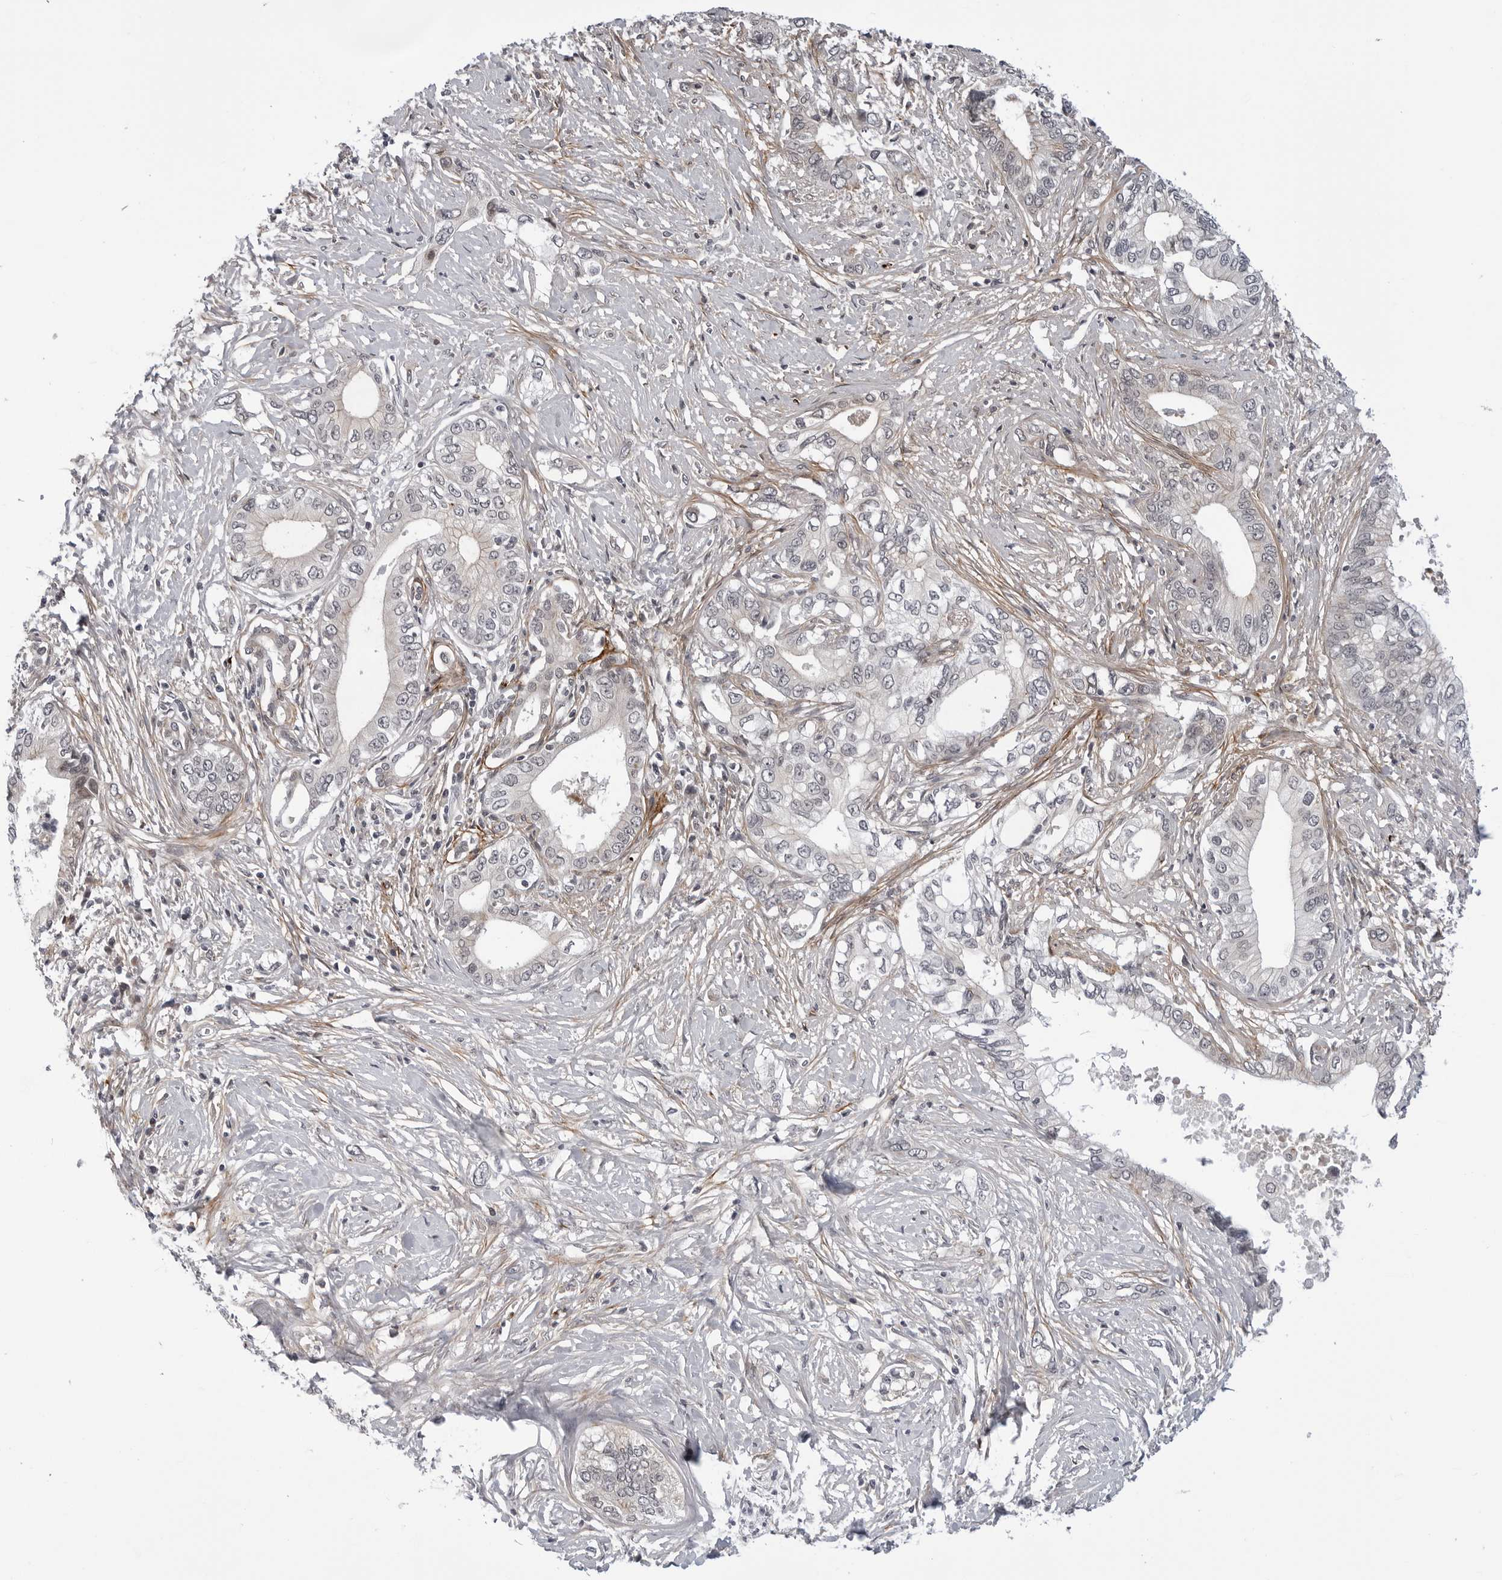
{"staining": {"intensity": "negative", "quantity": "none", "location": "none"}, "tissue": "pancreatic cancer", "cell_type": "Tumor cells", "image_type": "cancer", "snomed": [{"axis": "morphology", "description": "Normal tissue, NOS"}, {"axis": "morphology", "description": "Adenocarcinoma, NOS"}, {"axis": "topography", "description": "Pancreas"}, {"axis": "topography", "description": "Peripheral nerve tissue"}], "caption": "Pancreatic cancer (adenocarcinoma) was stained to show a protein in brown. There is no significant expression in tumor cells. (DAB (3,3'-diaminobenzidine) IHC, high magnification).", "gene": "KIAA1614", "patient": {"sex": "male", "age": 59}}